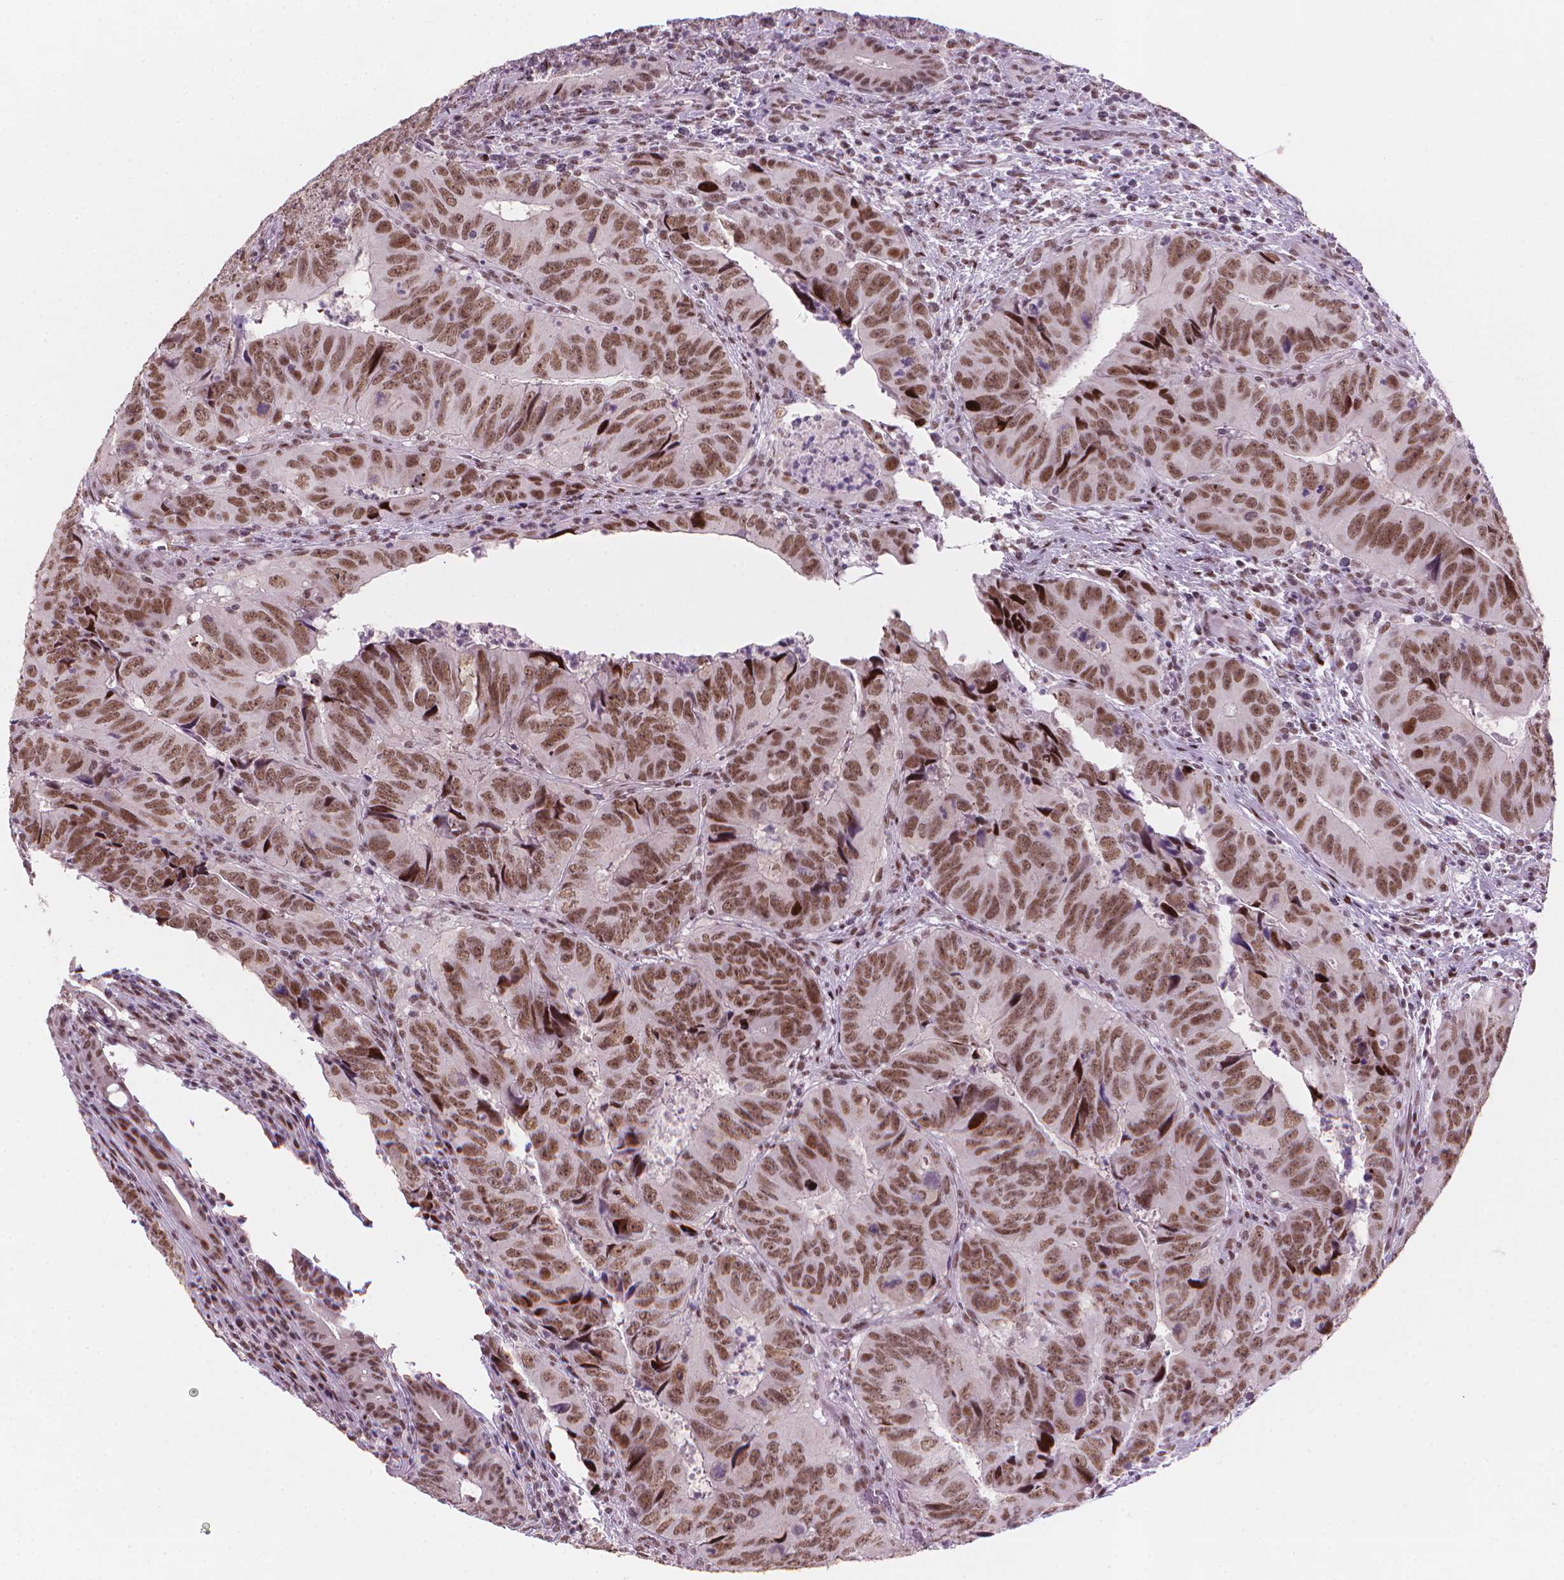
{"staining": {"intensity": "moderate", "quantity": ">75%", "location": "nuclear"}, "tissue": "colorectal cancer", "cell_type": "Tumor cells", "image_type": "cancer", "snomed": [{"axis": "morphology", "description": "Adenocarcinoma, NOS"}, {"axis": "topography", "description": "Colon"}], "caption": "About >75% of tumor cells in human colorectal cancer show moderate nuclear protein positivity as visualized by brown immunohistochemical staining.", "gene": "HES7", "patient": {"sex": "male", "age": 79}}